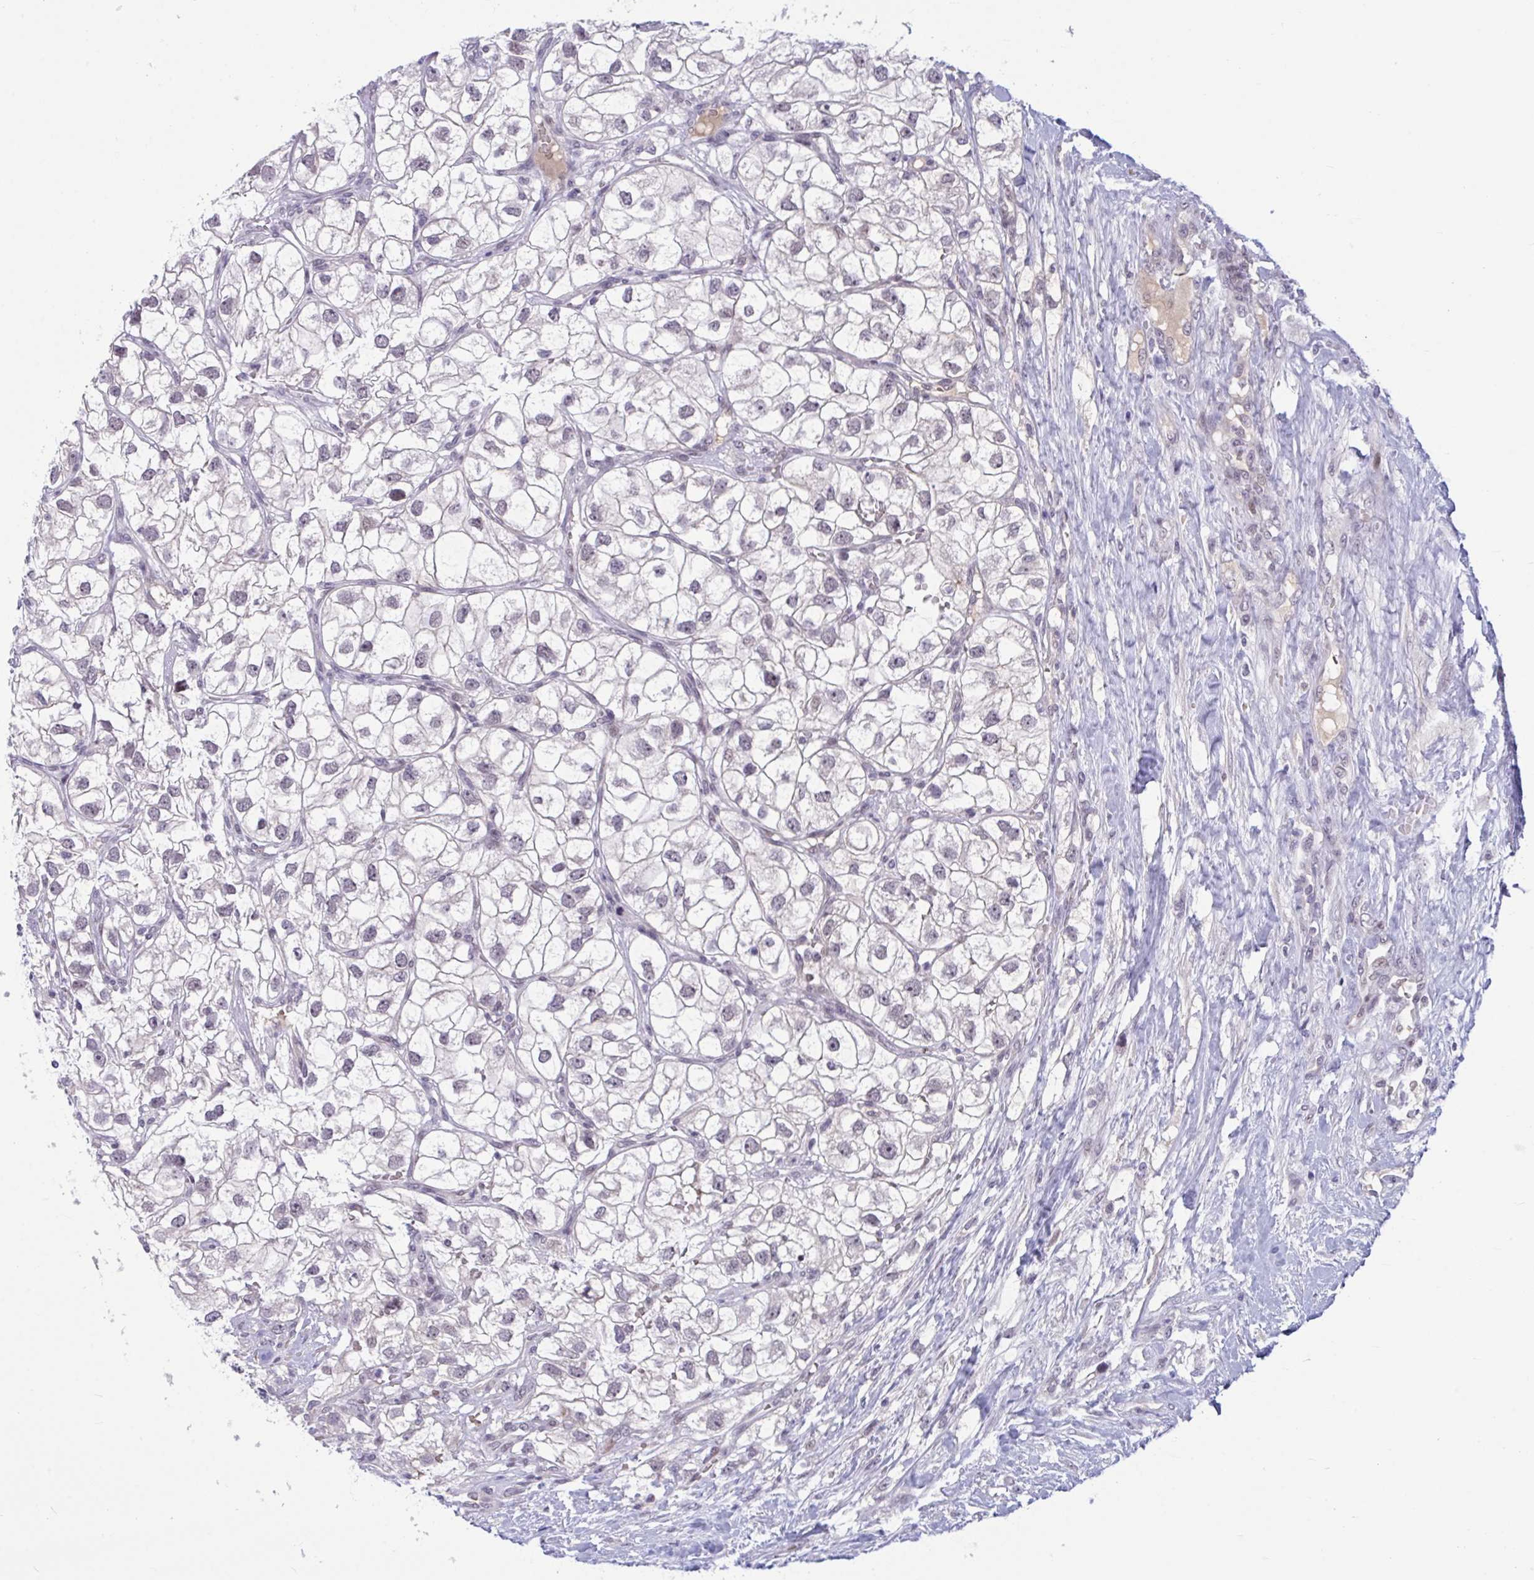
{"staining": {"intensity": "negative", "quantity": "none", "location": "none"}, "tissue": "renal cancer", "cell_type": "Tumor cells", "image_type": "cancer", "snomed": [{"axis": "morphology", "description": "Adenocarcinoma, NOS"}, {"axis": "topography", "description": "Kidney"}], "caption": "An IHC micrograph of adenocarcinoma (renal) is shown. There is no staining in tumor cells of adenocarcinoma (renal).", "gene": "CNGB3", "patient": {"sex": "male", "age": 59}}